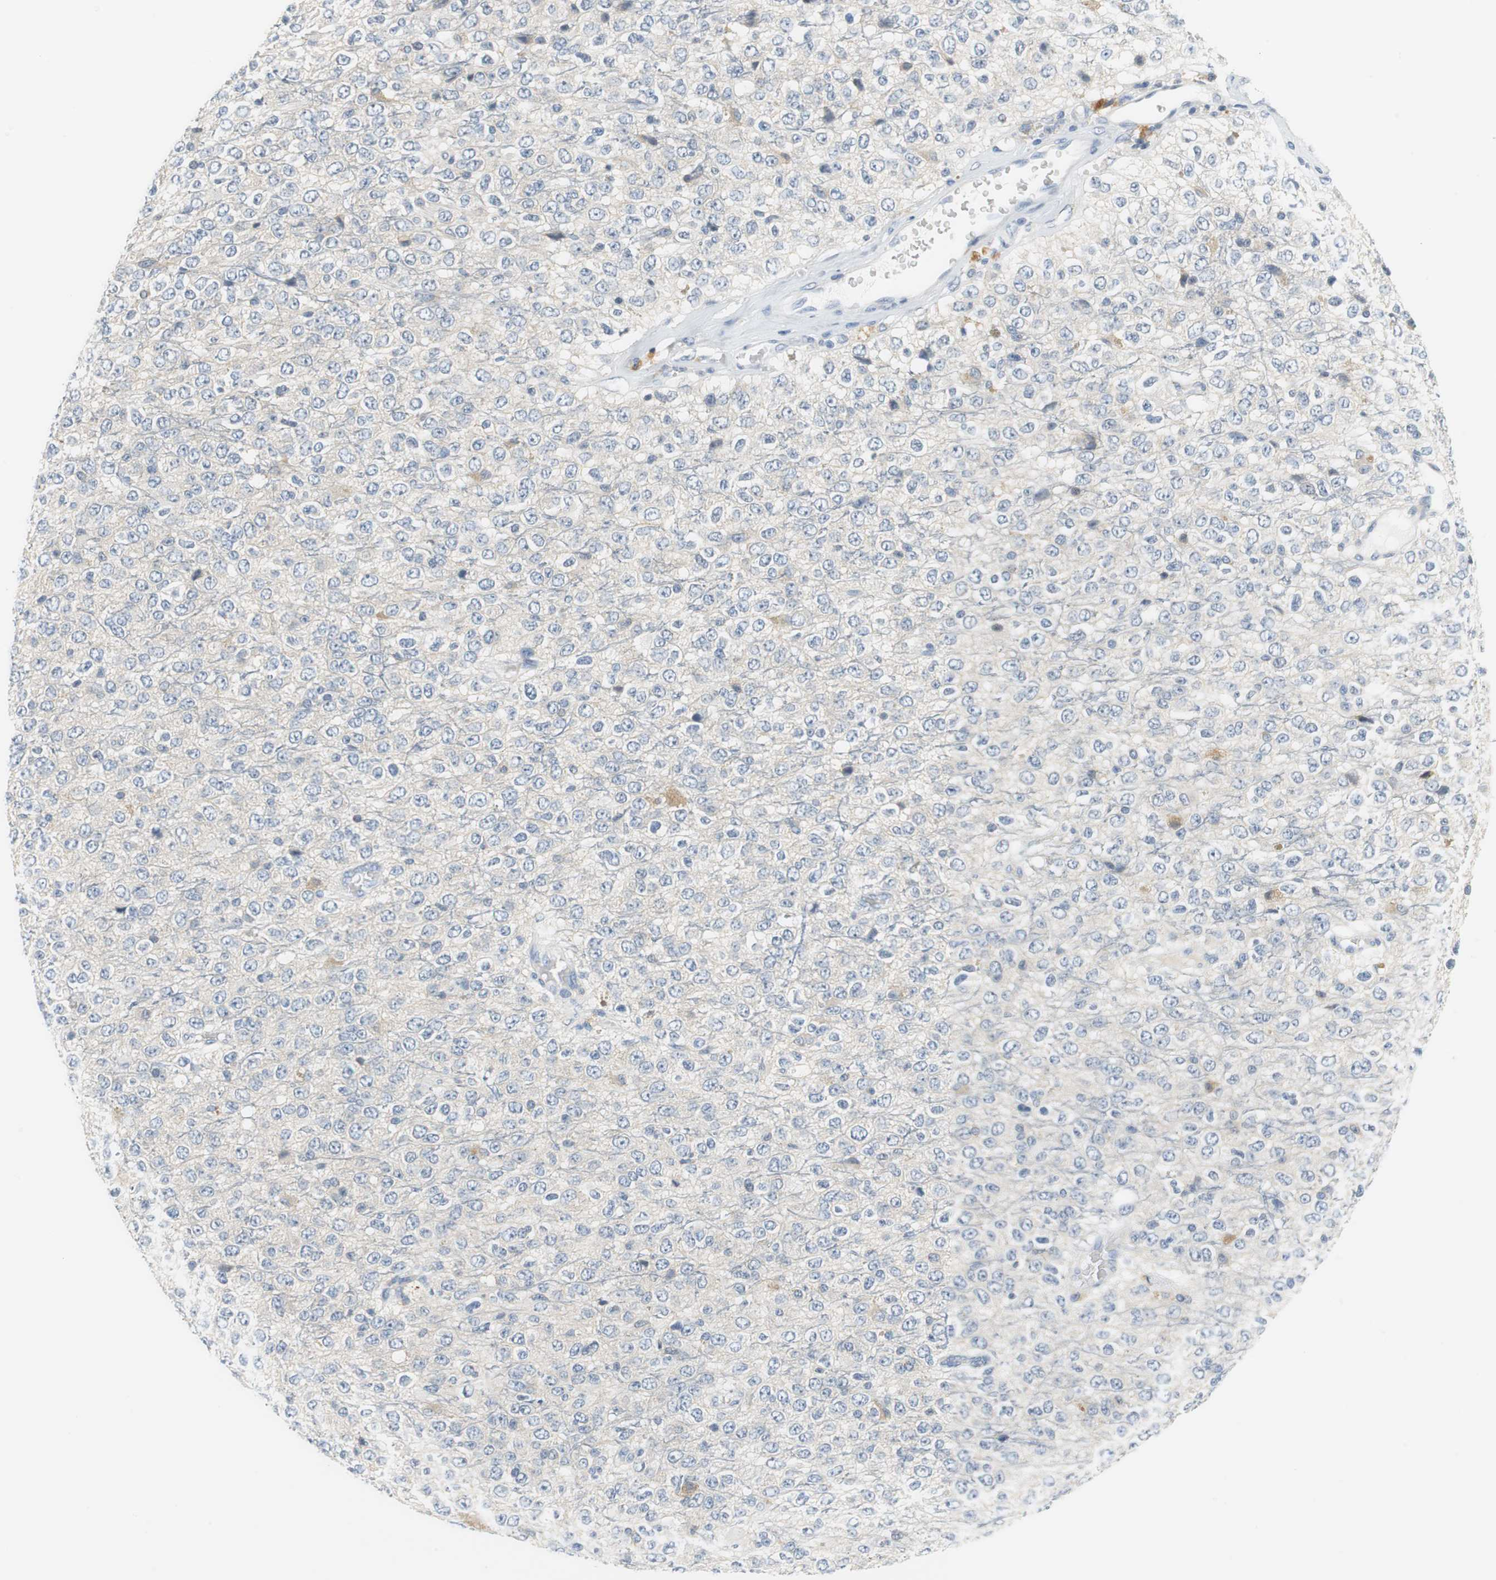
{"staining": {"intensity": "negative", "quantity": "none", "location": "none"}, "tissue": "glioma", "cell_type": "Tumor cells", "image_type": "cancer", "snomed": [{"axis": "morphology", "description": "Glioma, malignant, High grade"}, {"axis": "topography", "description": "pancreas cauda"}], "caption": "Immunohistochemistry (IHC) of human glioma exhibits no staining in tumor cells.", "gene": "GLCCI1", "patient": {"sex": "male", "age": 60}}